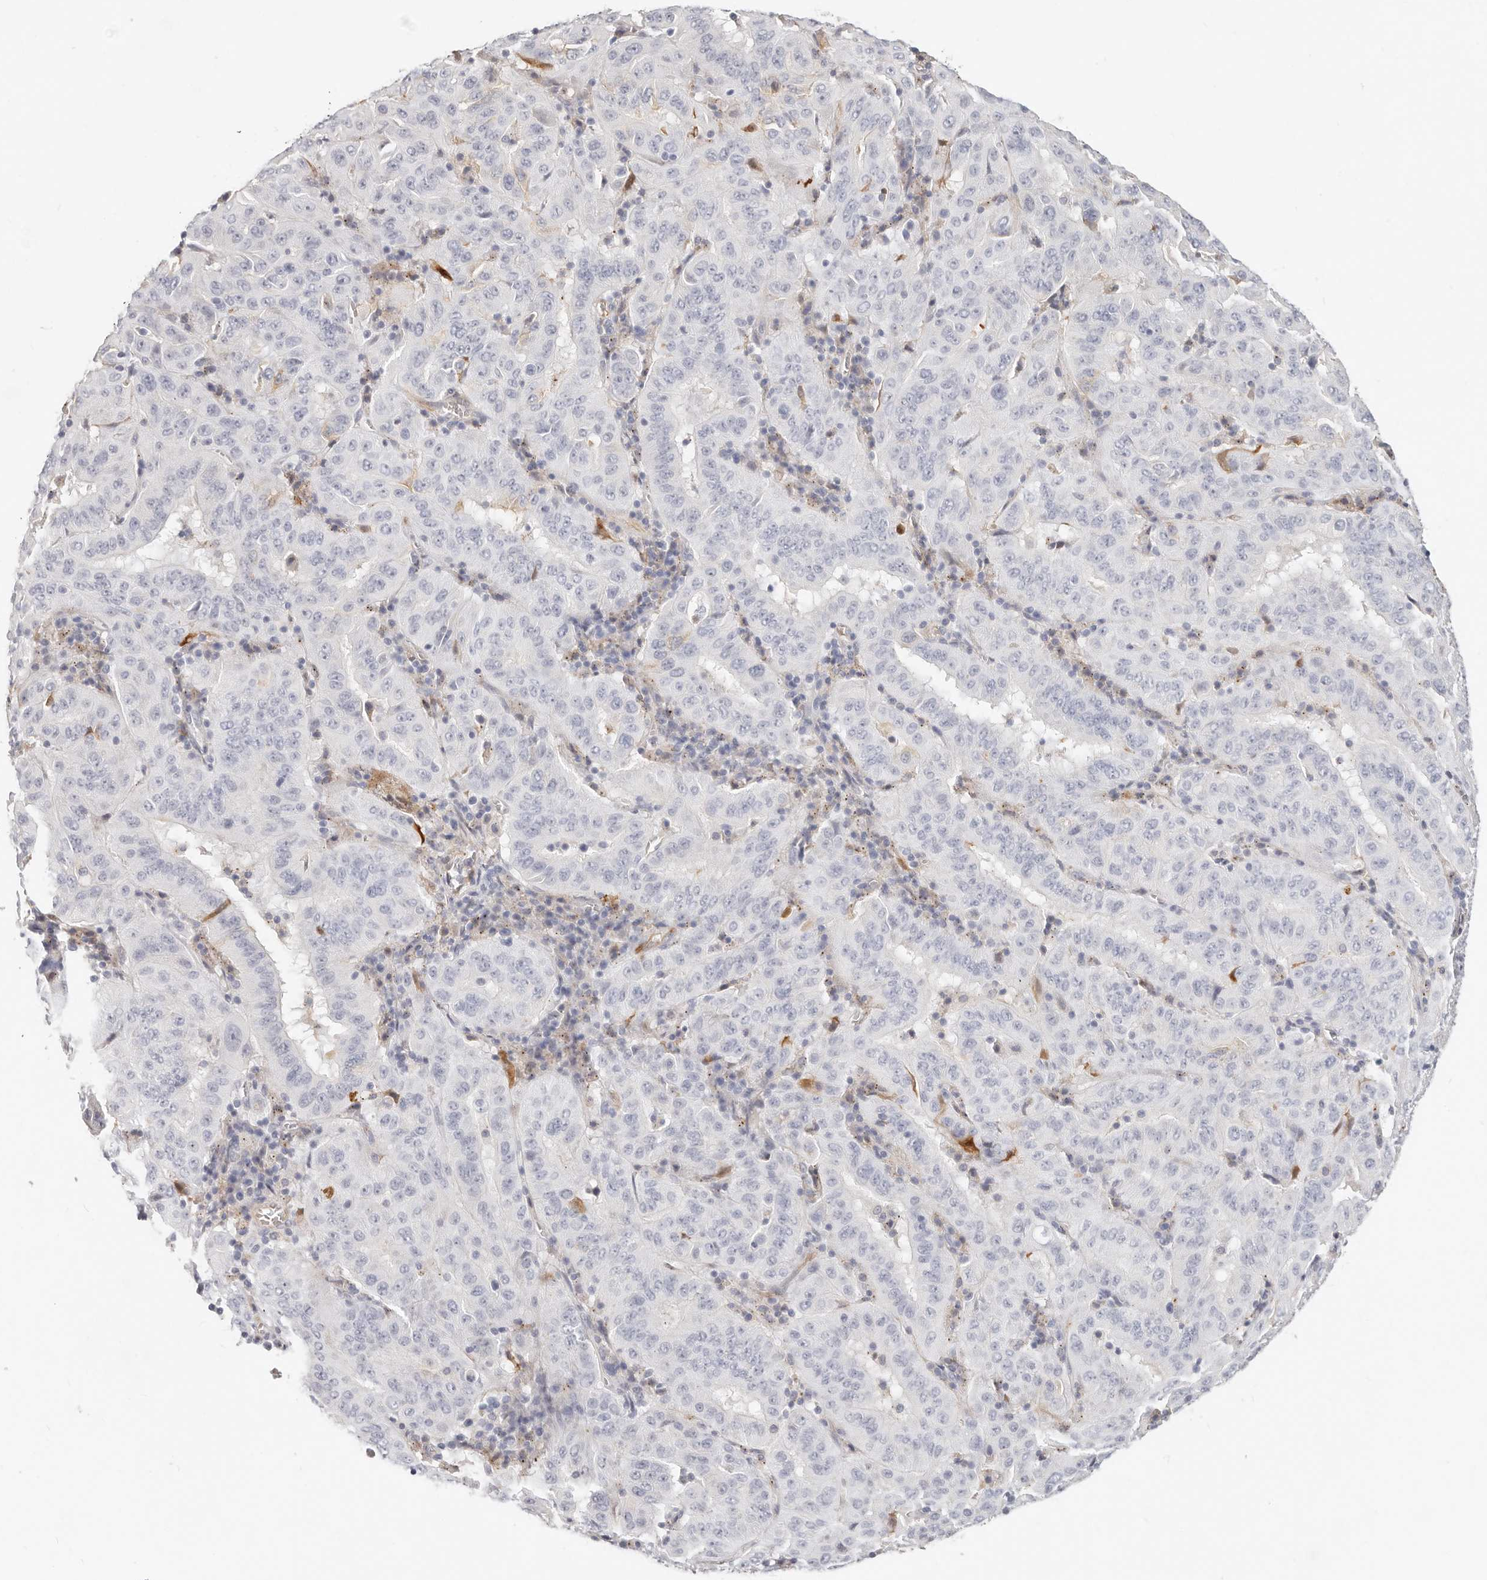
{"staining": {"intensity": "negative", "quantity": "none", "location": "none"}, "tissue": "pancreatic cancer", "cell_type": "Tumor cells", "image_type": "cancer", "snomed": [{"axis": "morphology", "description": "Adenocarcinoma, NOS"}, {"axis": "topography", "description": "Pancreas"}], "caption": "A high-resolution micrograph shows immunohistochemistry staining of adenocarcinoma (pancreatic), which exhibits no significant expression in tumor cells.", "gene": "ZRANB1", "patient": {"sex": "male", "age": 63}}